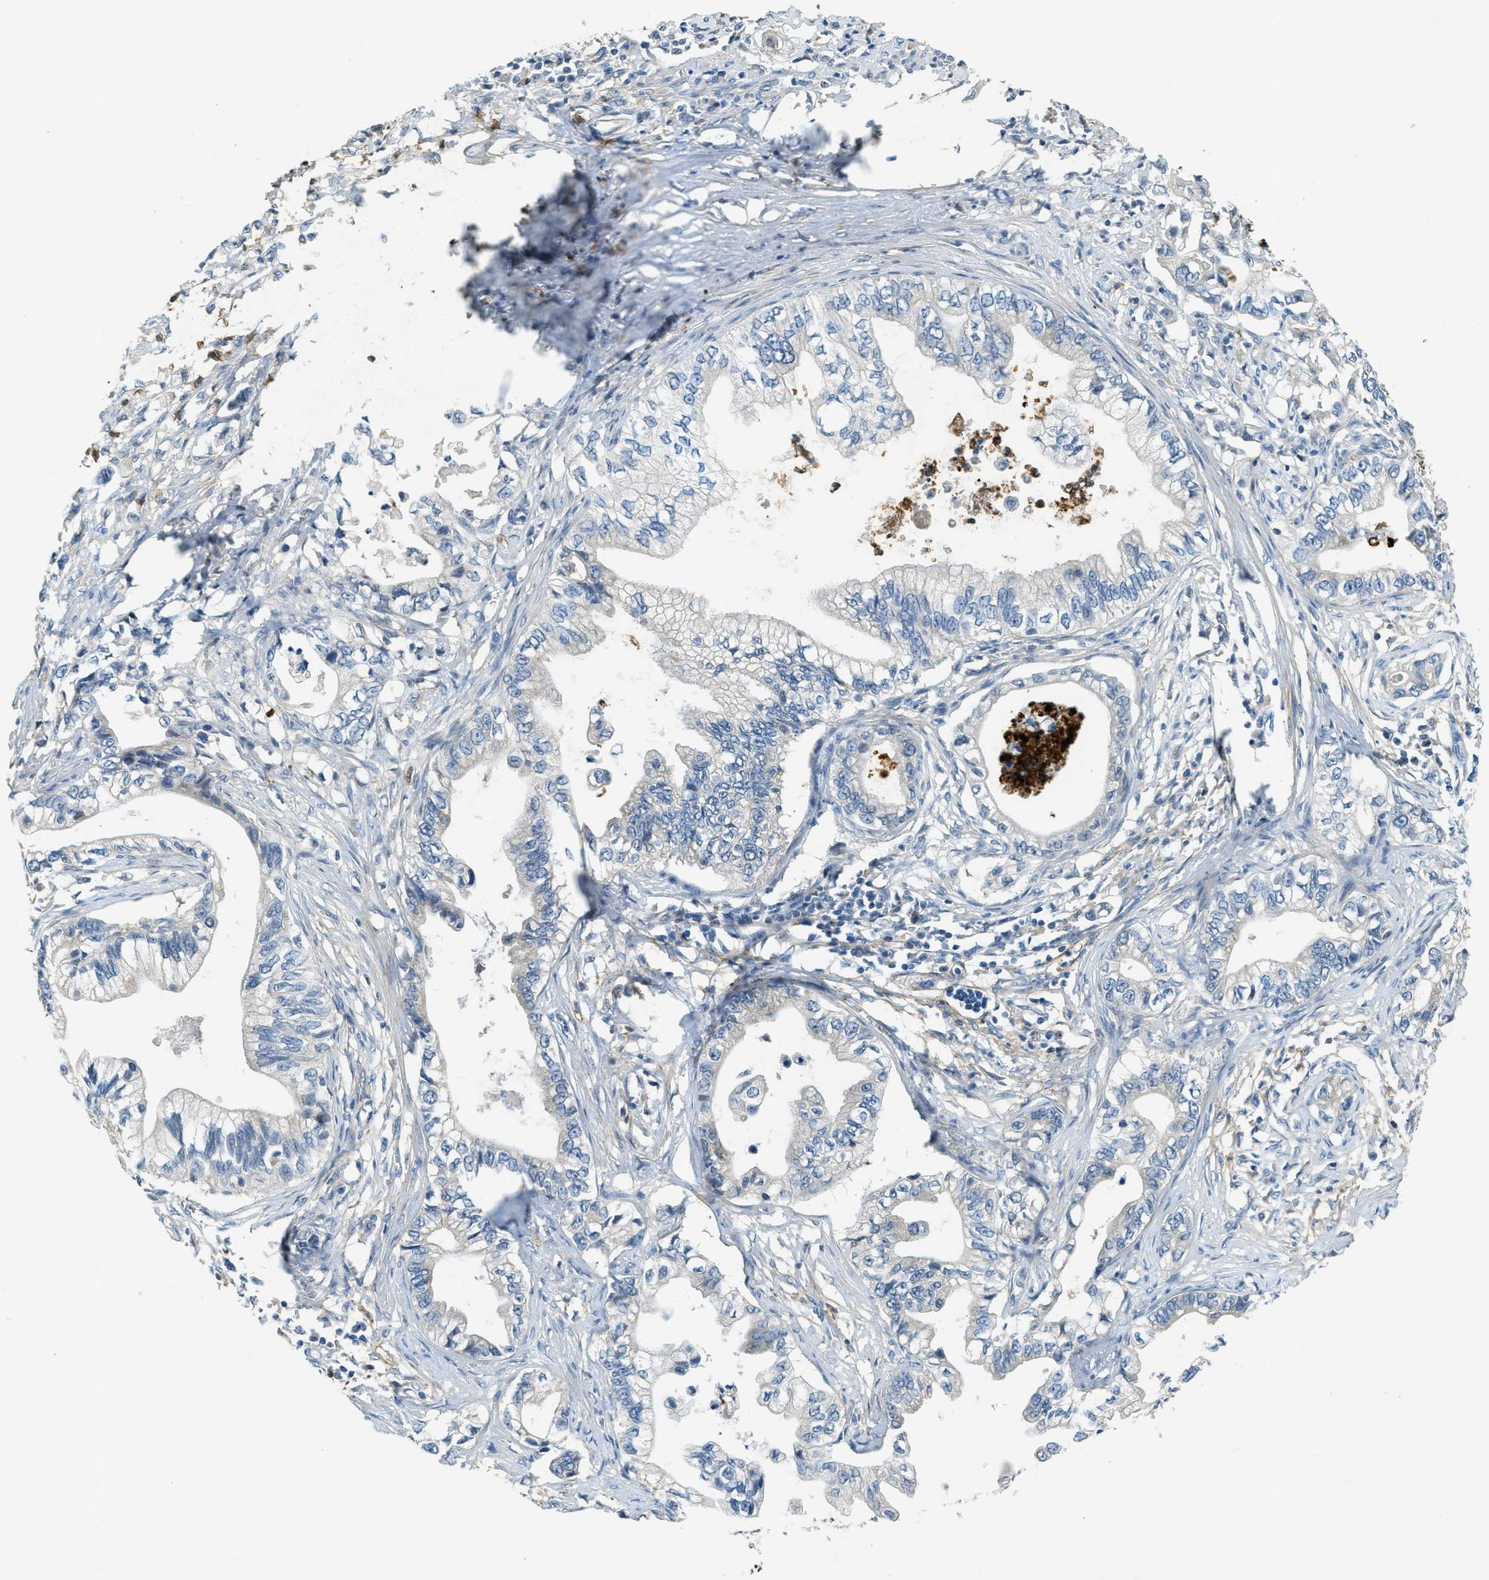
{"staining": {"intensity": "negative", "quantity": "none", "location": "none"}, "tissue": "pancreatic cancer", "cell_type": "Tumor cells", "image_type": "cancer", "snomed": [{"axis": "morphology", "description": "Adenocarcinoma, NOS"}, {"axis": "topography", "description": "Pancreas"}], "caption": "High magnification brightfield microscopy of pancreatic cancer stained with DAB (brown) and counterstained with hematoxylin (blue): tumor cells show no significant expression.", "gene": "SNX14", "patient": {"sex": "male", "age": 56}}